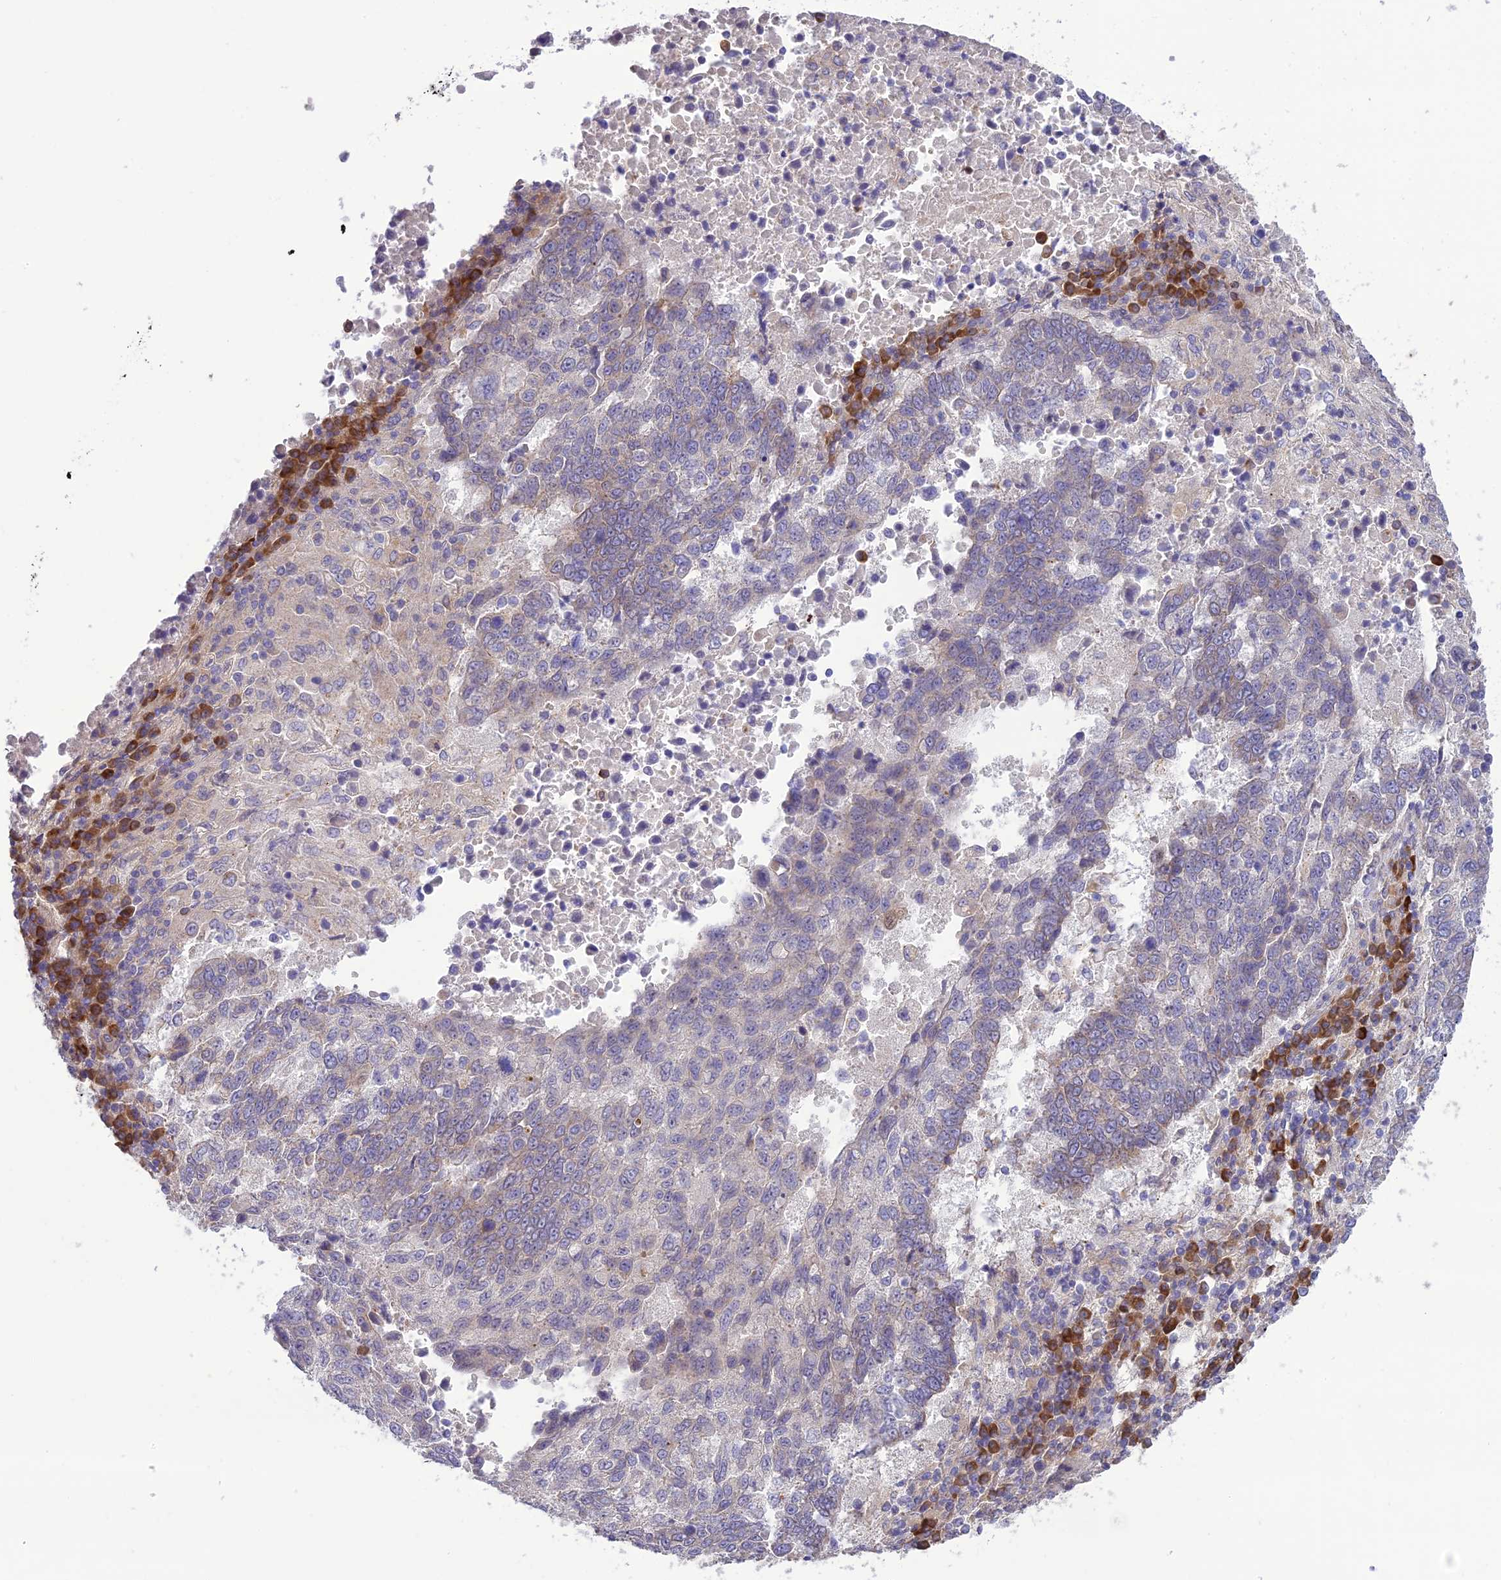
{"staining": {"intensity": "negative", "quantity": "none", "location": "none"}, "tissue": "lung cancer", "cell_type": "Tumor cells", "image_type": "cancer", "snomed": [{"axis": "morphology", "description": "Squamous cell carcinoma, NOS"}, {"axis": "topography", "description": "Lung"}], "caption": "Immunohistochemistry (IHC) of lung cancer demonstrates no staining in tumor cells.", "gene": "JMY", "patient": {"sex": "male", "age": 73}}